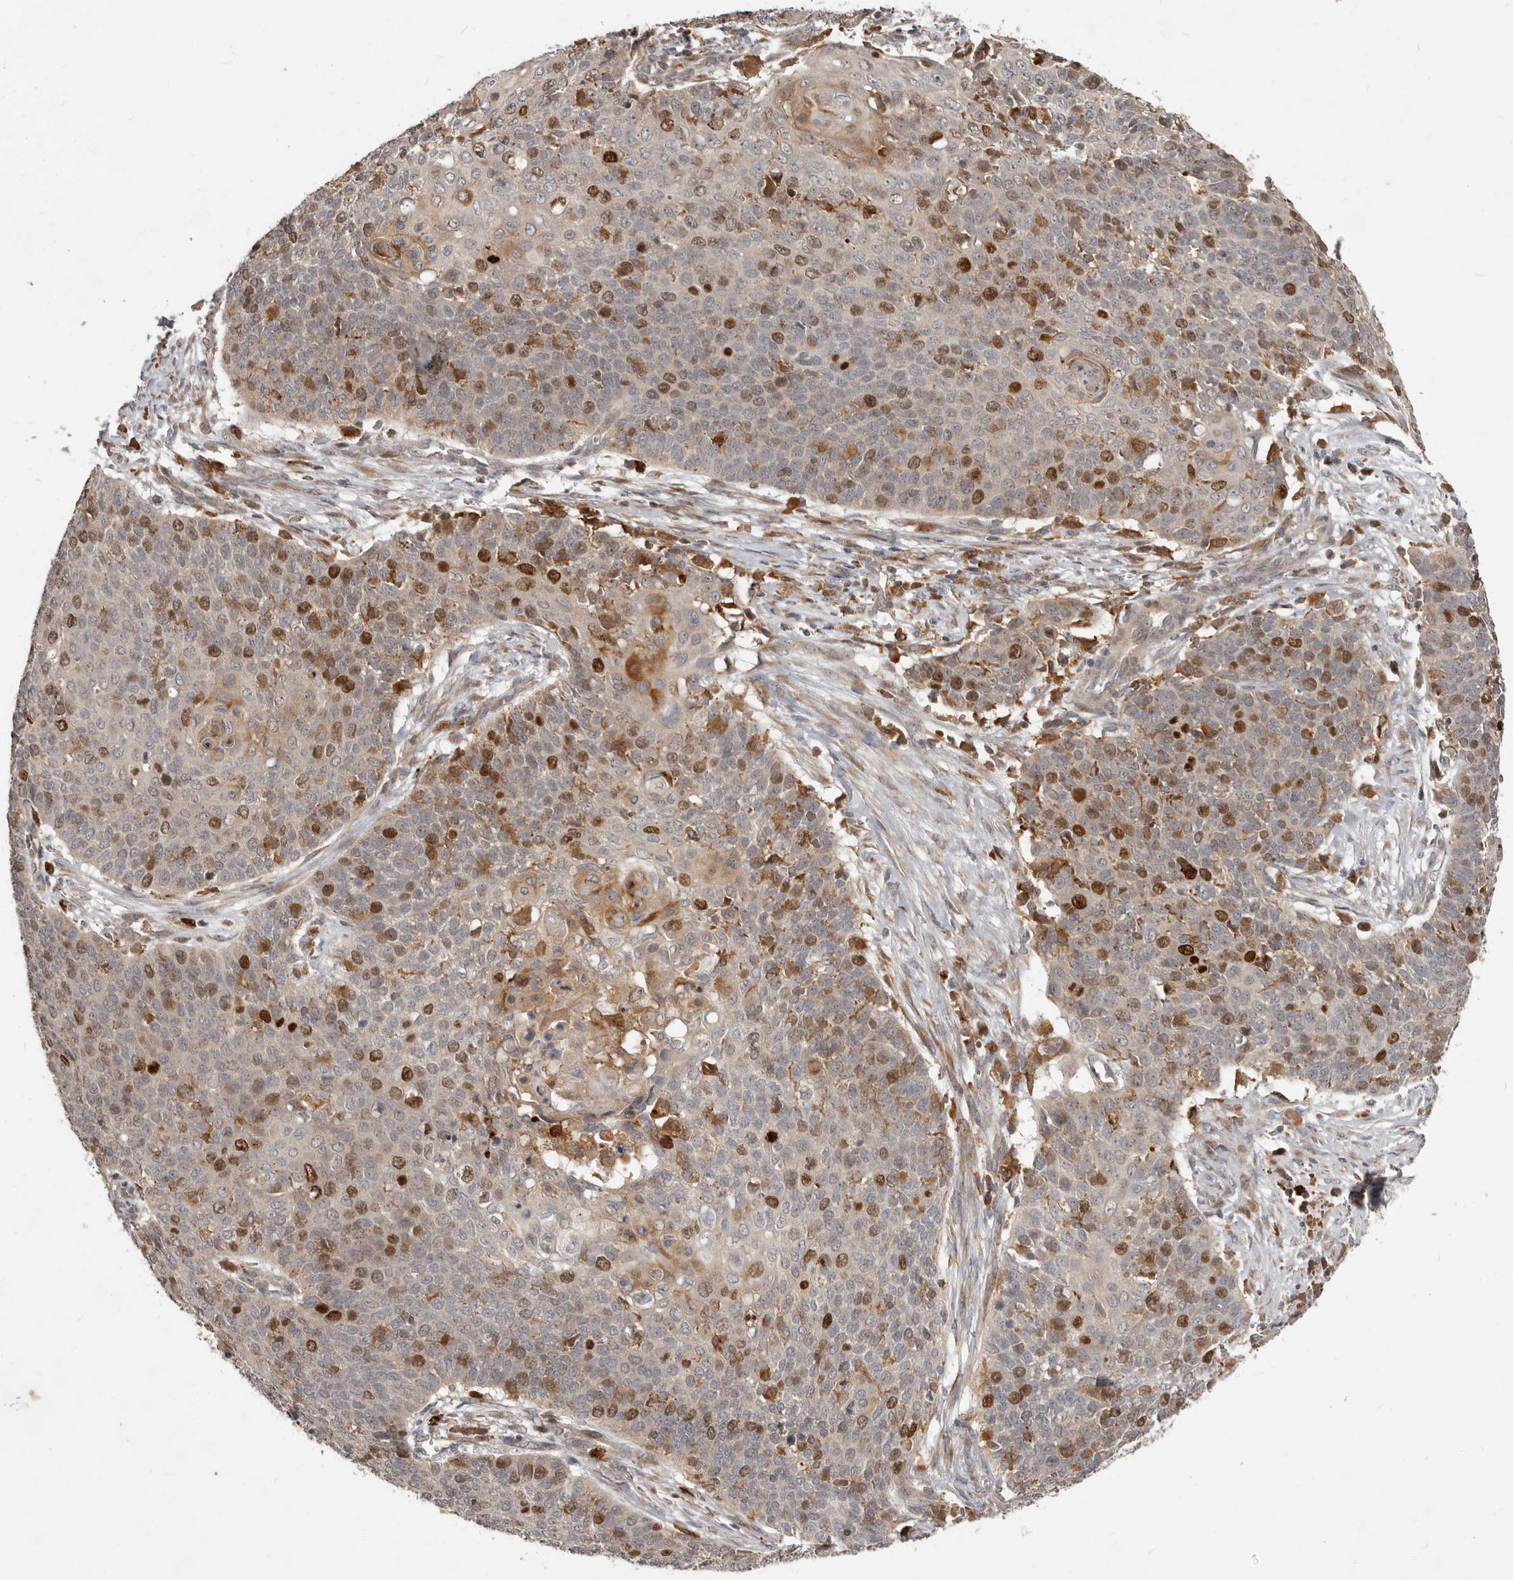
{"staining": {"intensity": "moderate", "quantity": "25%-75%", "location": "nuclear"}, "tissue": "cervical cancer", "cell_type": "Tumor cells", "image_type": "cancer", "snomed": [{"axis": "morphology", "description": "Squamous cell carcinoma, NOS"}, {"axis": "topography", "description": "Cervix"}], "caption": "An immunohistochemistry photomicrograph of tumor tissue is shown. Protein staining in brown highlights moderate nuclear positivity in squamous cell carcinoma (cervical) within tumor cells.", "gene": "RNF187", "patient": {"sex": "female", "age": 39}}